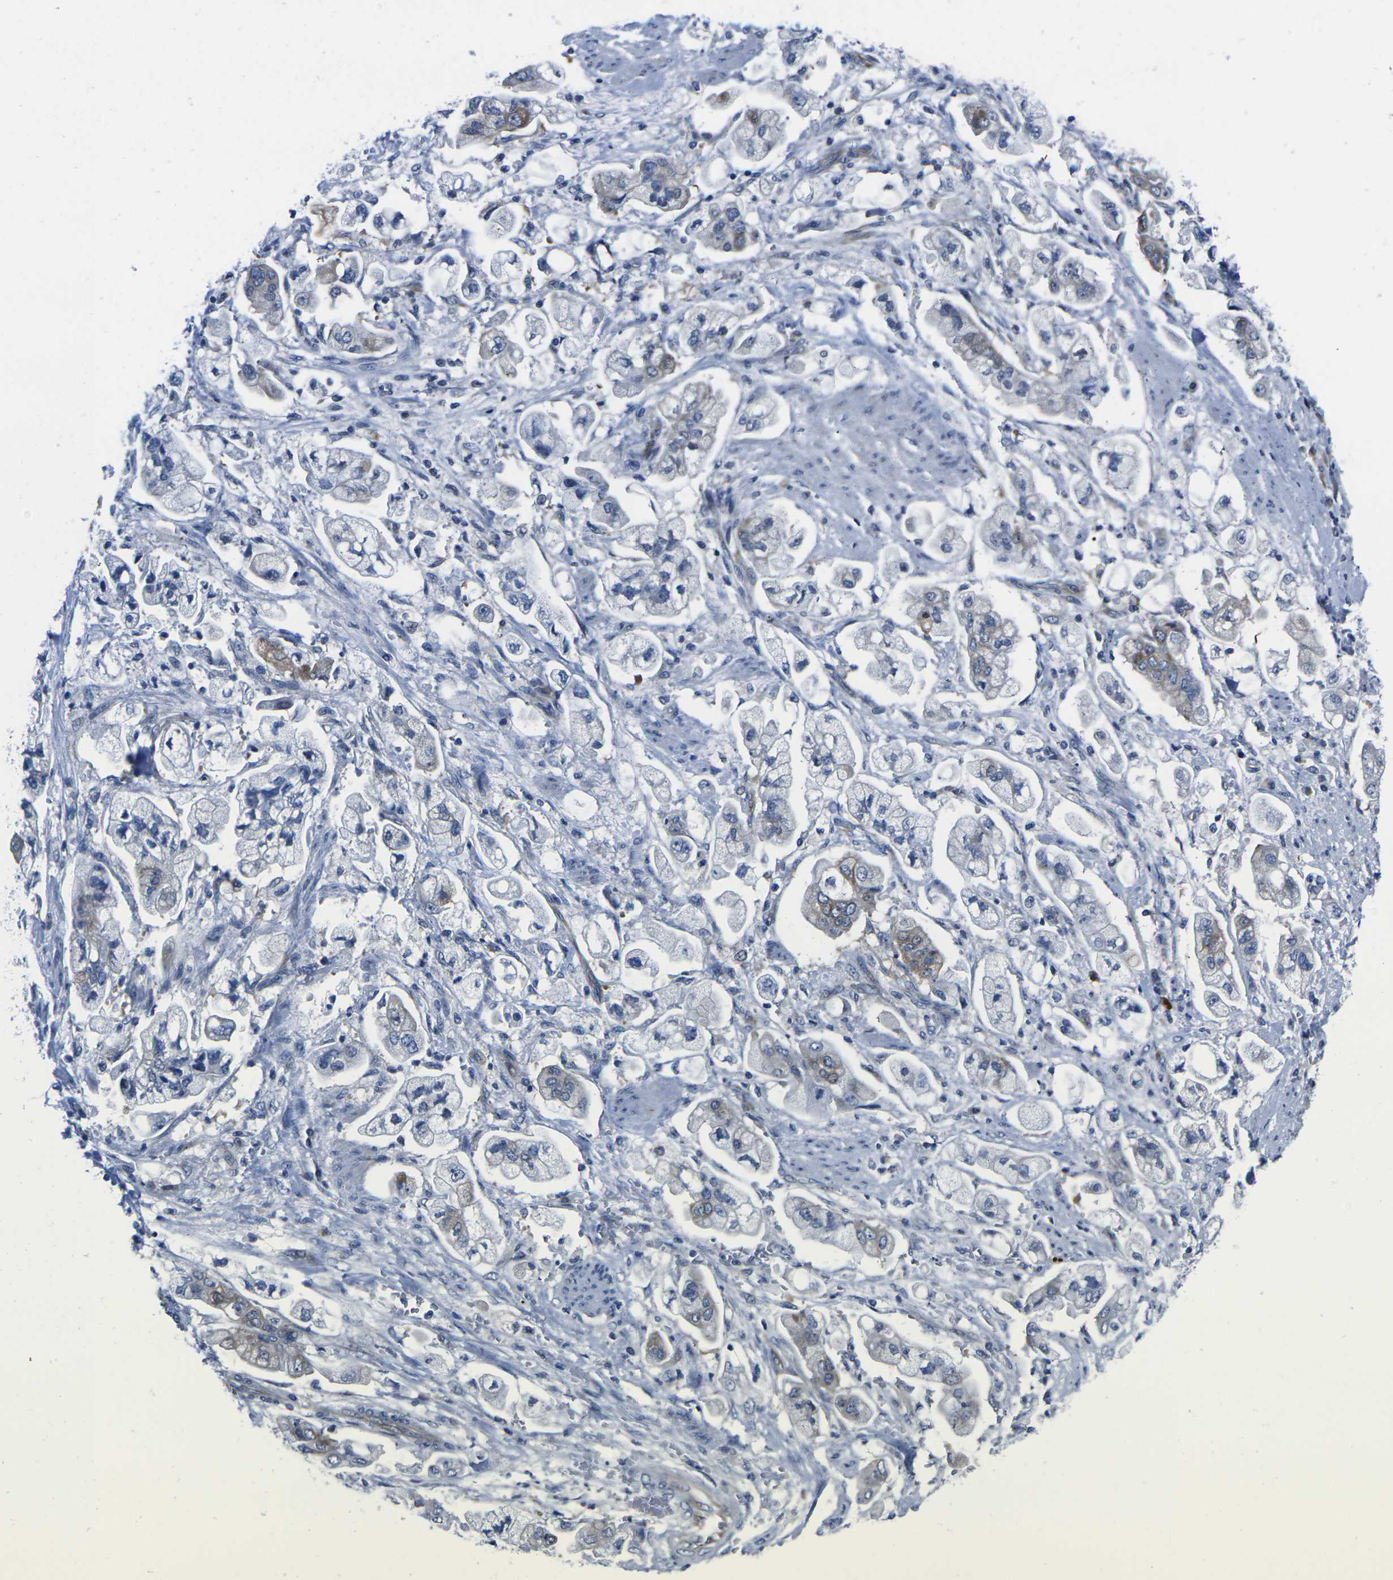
{"staining": {"intensity": "moderate", "quantity": "25%-75%", "location": "cytoplasmic/membranous"}, "tissue": "stomach cancer", "cell_type": "Tumor cells", "image_type": "cancer", "snomed": [{"axis": "morphology", "description": "Adenocarcinoma, NOS"}, {"axis": "topography", "description": "Stomach"}], "caption": "There is medium levels of moderate cytoplasmic/membranous staining in tumor cells of adenocarcinoma (stomach), as demonstrated by immunohistochemical staining (brown color).", "gene": "EIF4A1", "patient": {"sex": "male", "age": 62}}